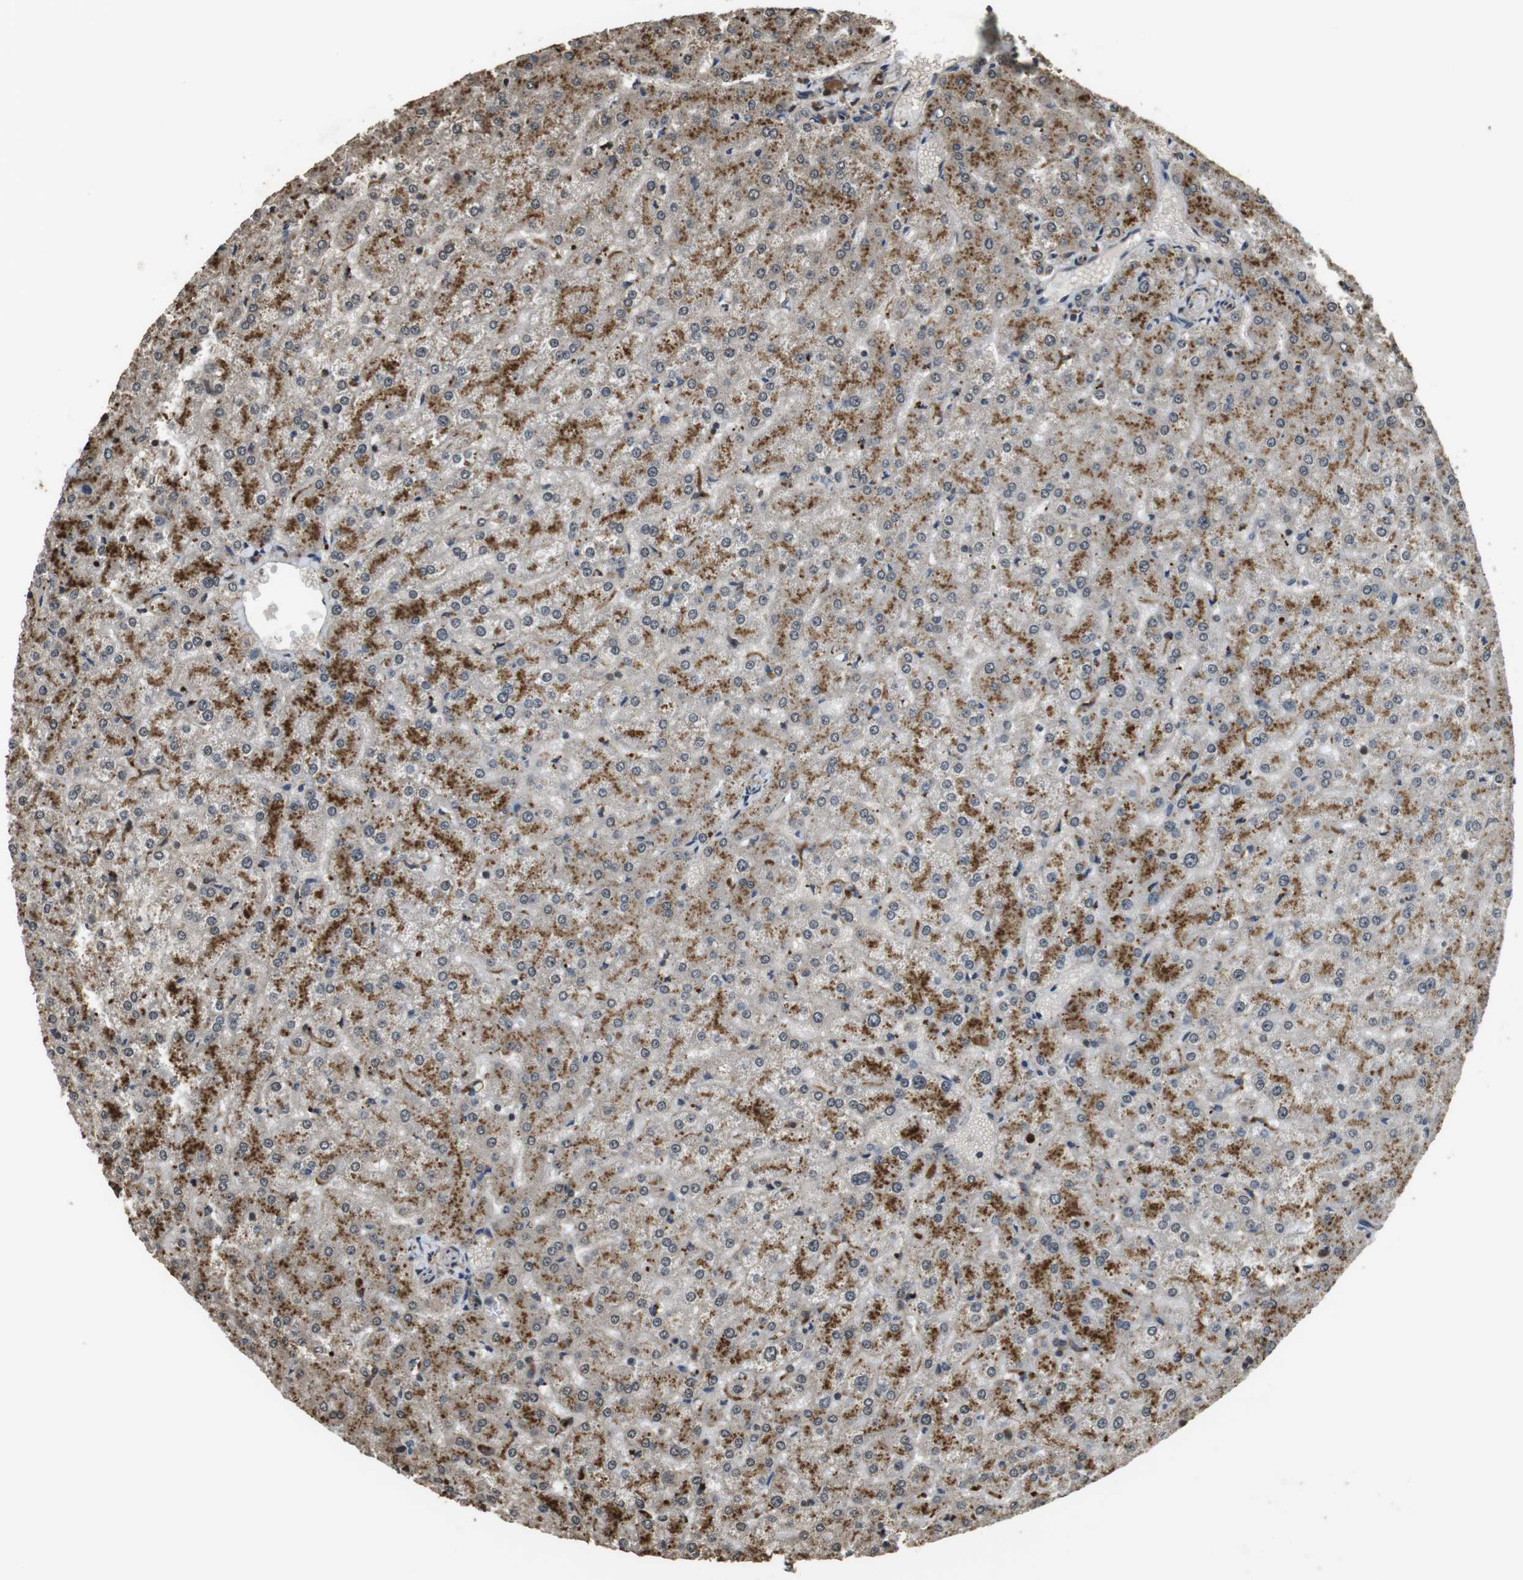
{"staining": {"intensity": "weak", "quantity": "<25%", "location": "cytoplasmic/membranous"}, "tissue": "liver", "cell_type": "Cholangiocytes", "image_type": "normal", "snomed": [{"axis": "morphology", "description": "Normal tissue, NOS"}, {"axis": "topography", "description": "Liver"}], "caption": "DAB (3,3'-diaminobenzidine) immunohistochemical staining of unremarkable liver shows no significant positivity in cholangiocytes. The staining is performed using DAB (3,3'-diaminobenzidine) brown chromogen with nuclei counter-stained in using hematoxylin.", "gene": "FZD10", "patient": {"sex": "female", "age": 32}}